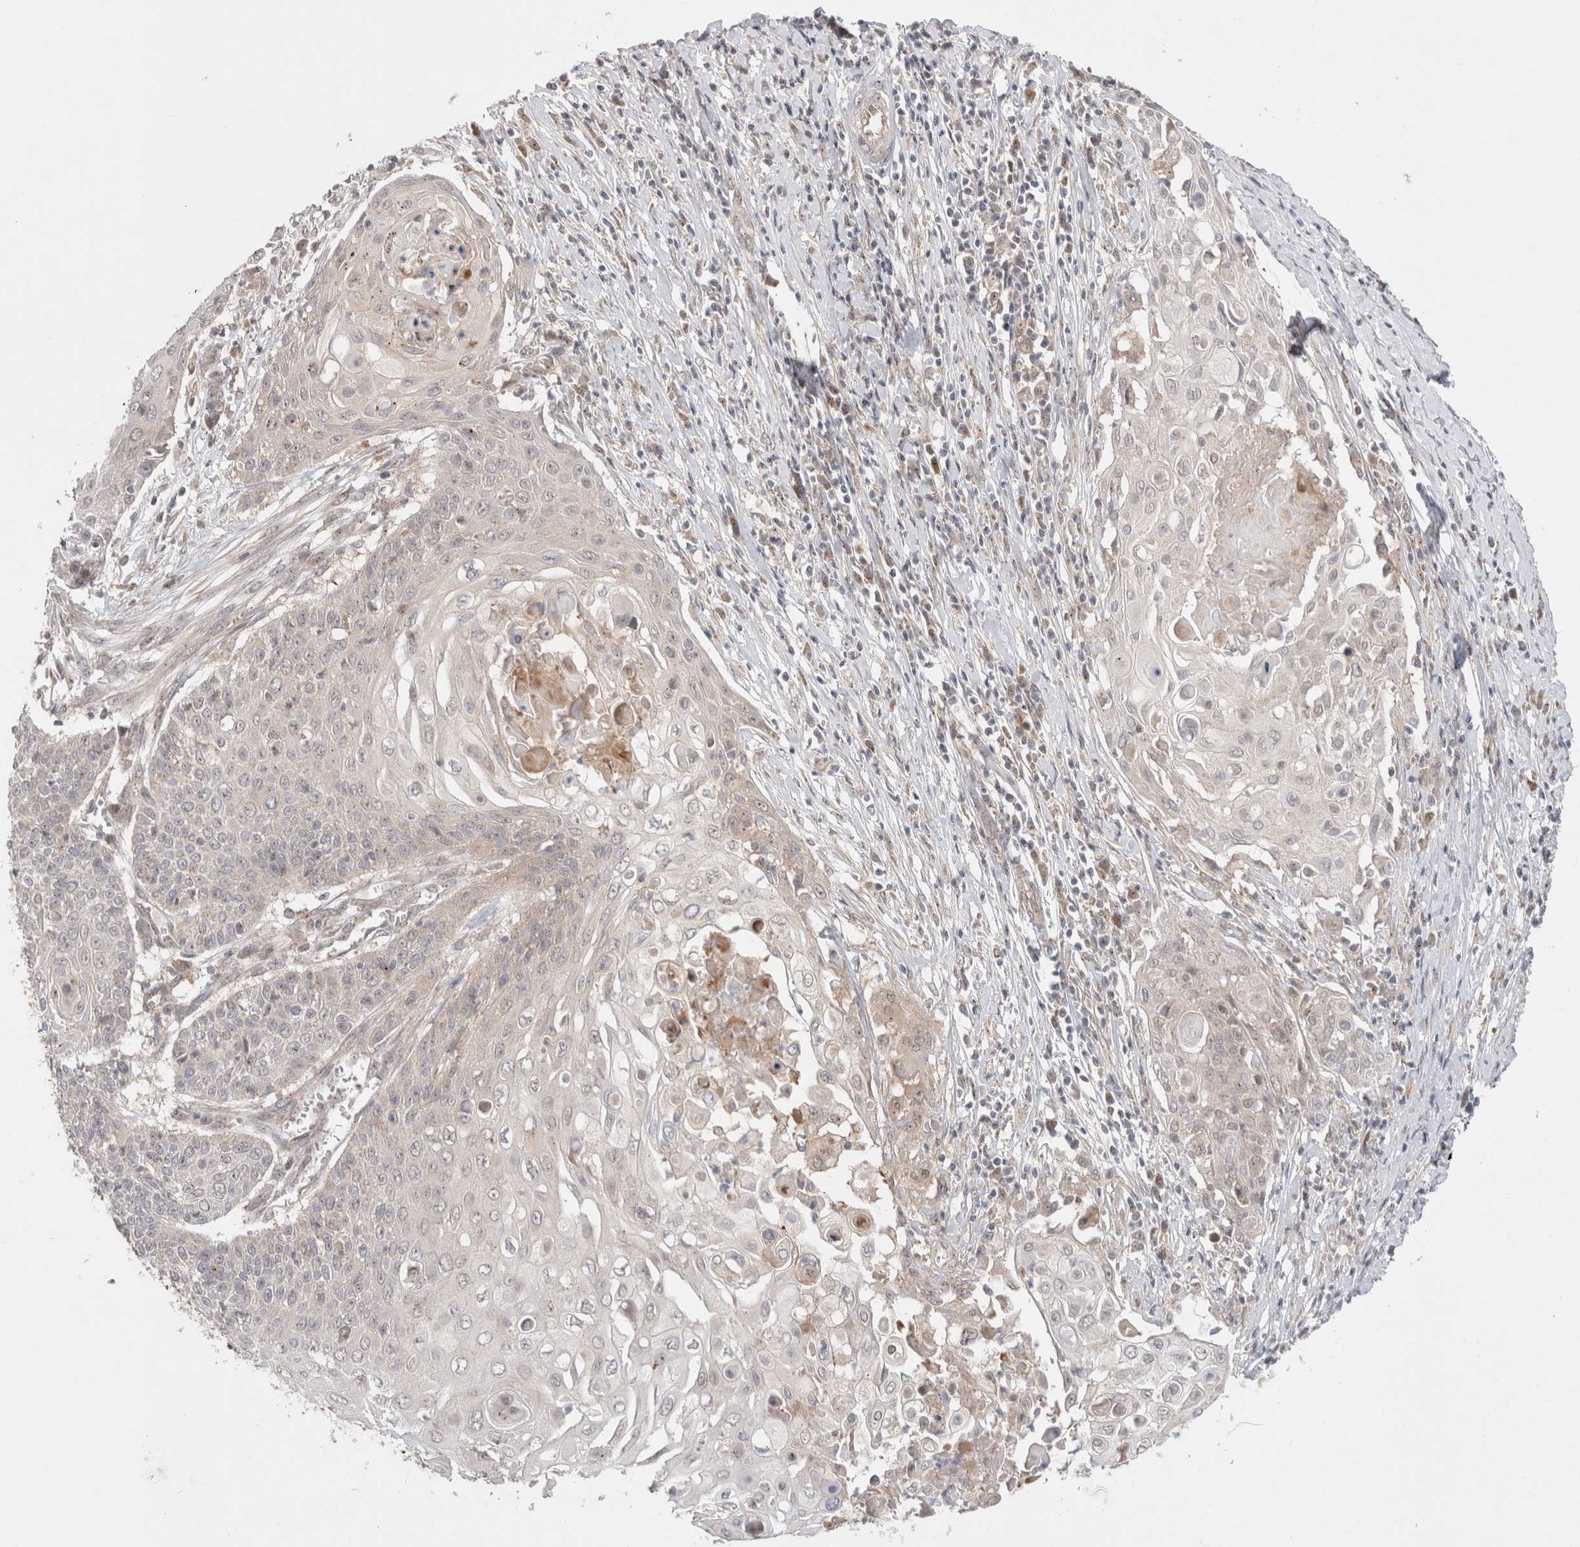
{"staining": {"intensity": "negative", "quantity": "none", "location": "none"}, "tissue": "cervical cancer", "cell_type": "Tumor cells", "image_type": "cancer", "snomed": [{"axis": "morphology", "description": "Squamous cell carcinoma, NOS"}, {"axis": "topography", "description": "Cervix"}], "caption": "IHC photomicrograph of neoplastic tissue: human cervical squamous cell carcinoma stained with DAB (3,3'-diaminobenzidine) reveals no significant protein positivity in tumor cells.", "gene": "SLC29A1", "patient": {"sex": "female", "age": 39}}